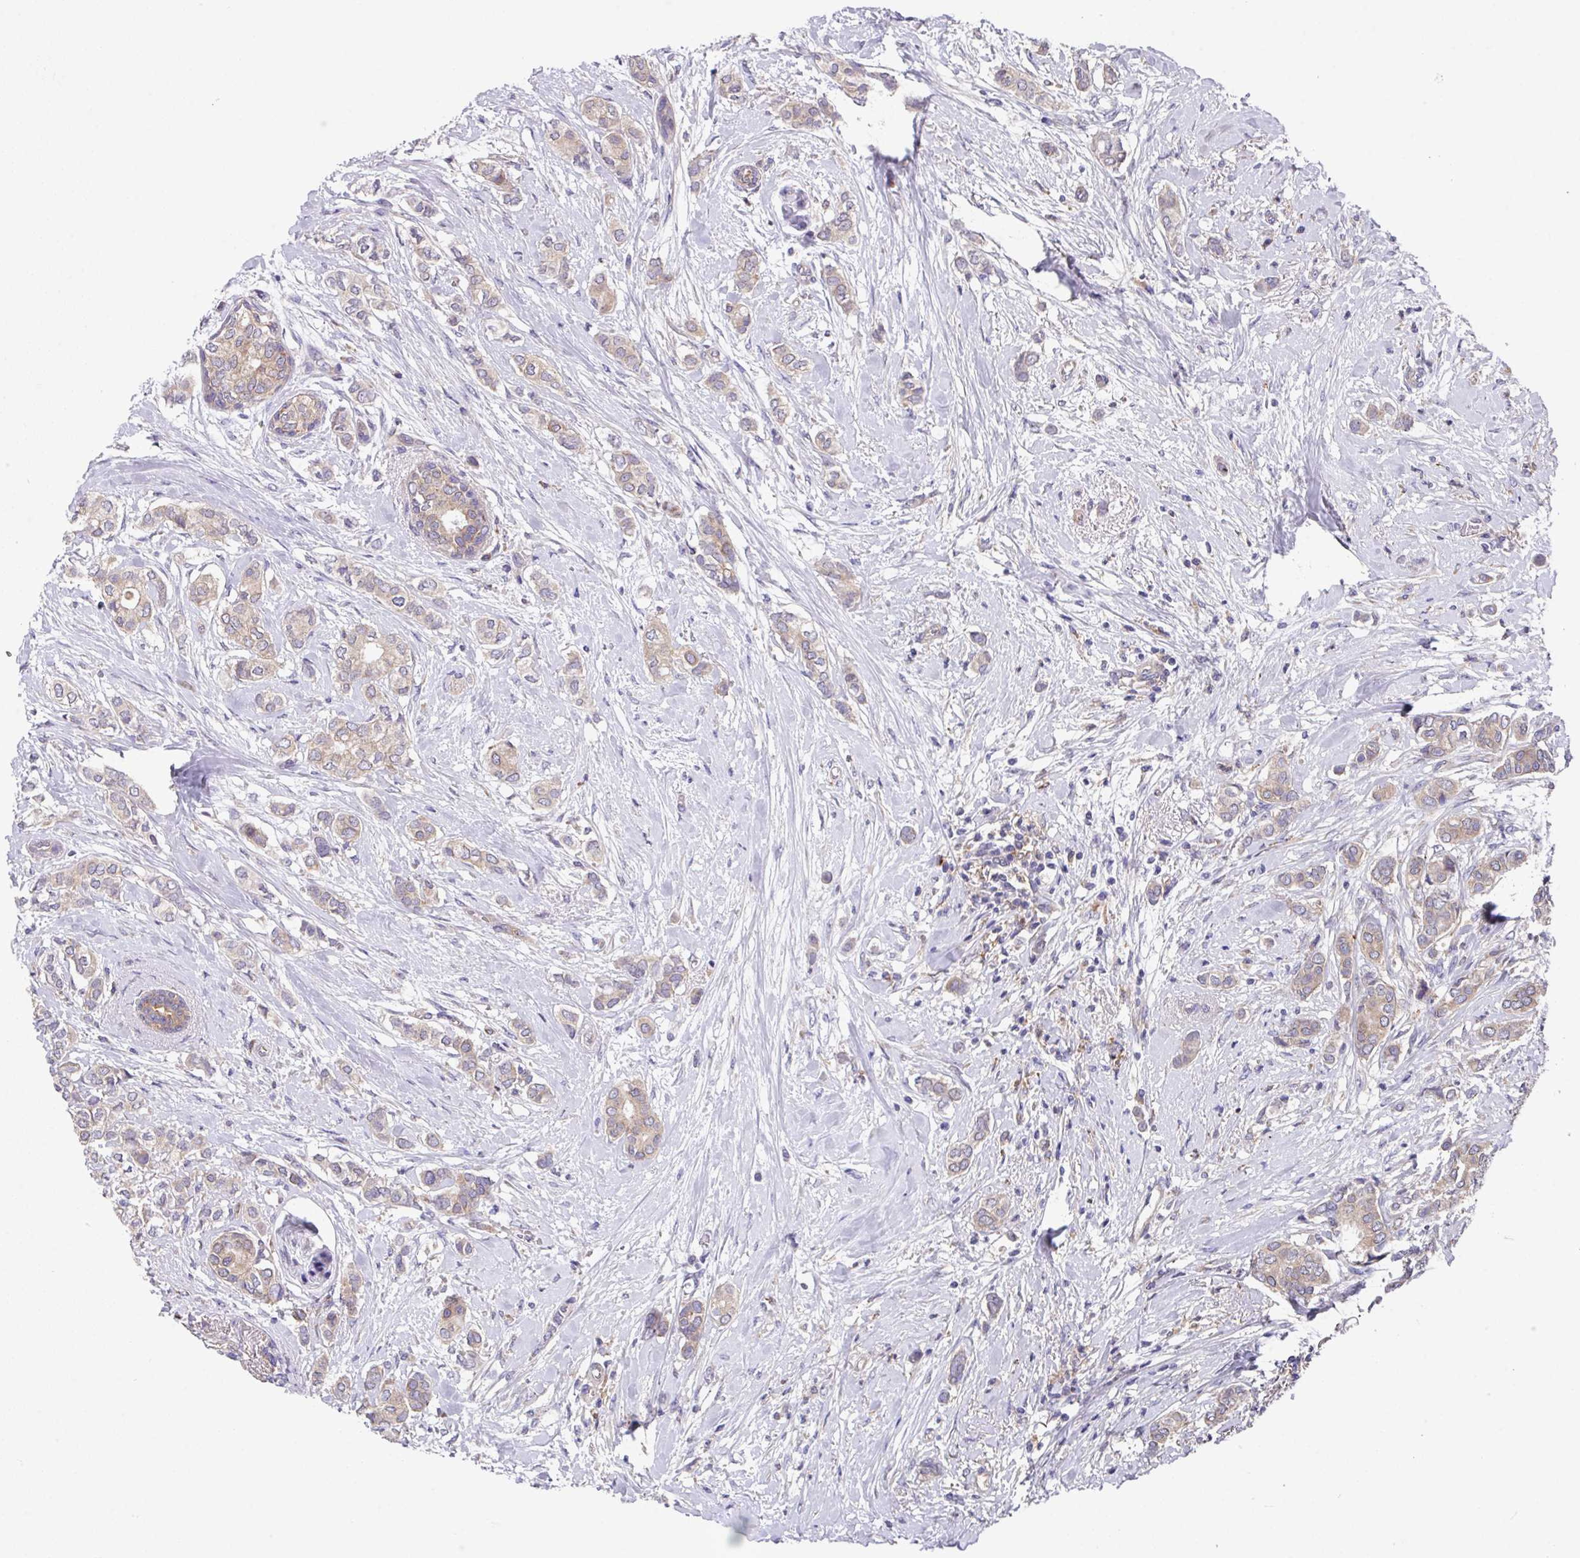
{"staining": {"intensity": "weak", "quantity": ">75%", "location": "cytoplasmic/membranous"}, "tissue": "breast cancer", "cell_type": "Tumor cells", "image_type": "cancer", "snomed": [{"axis": "morphology", "description": "Duct carcinoma"}, {"axis": "topography", "description": "Breast"}], "caption": "Immunohistochemical staining of human breast cancer (intraductal carcinoma) exhibits weak cytoplasmic/membranous protein expression in approximately >75% of tumor cells.", "gene": "EIF4B", "patient": {"sex": "female", "age": 73}}